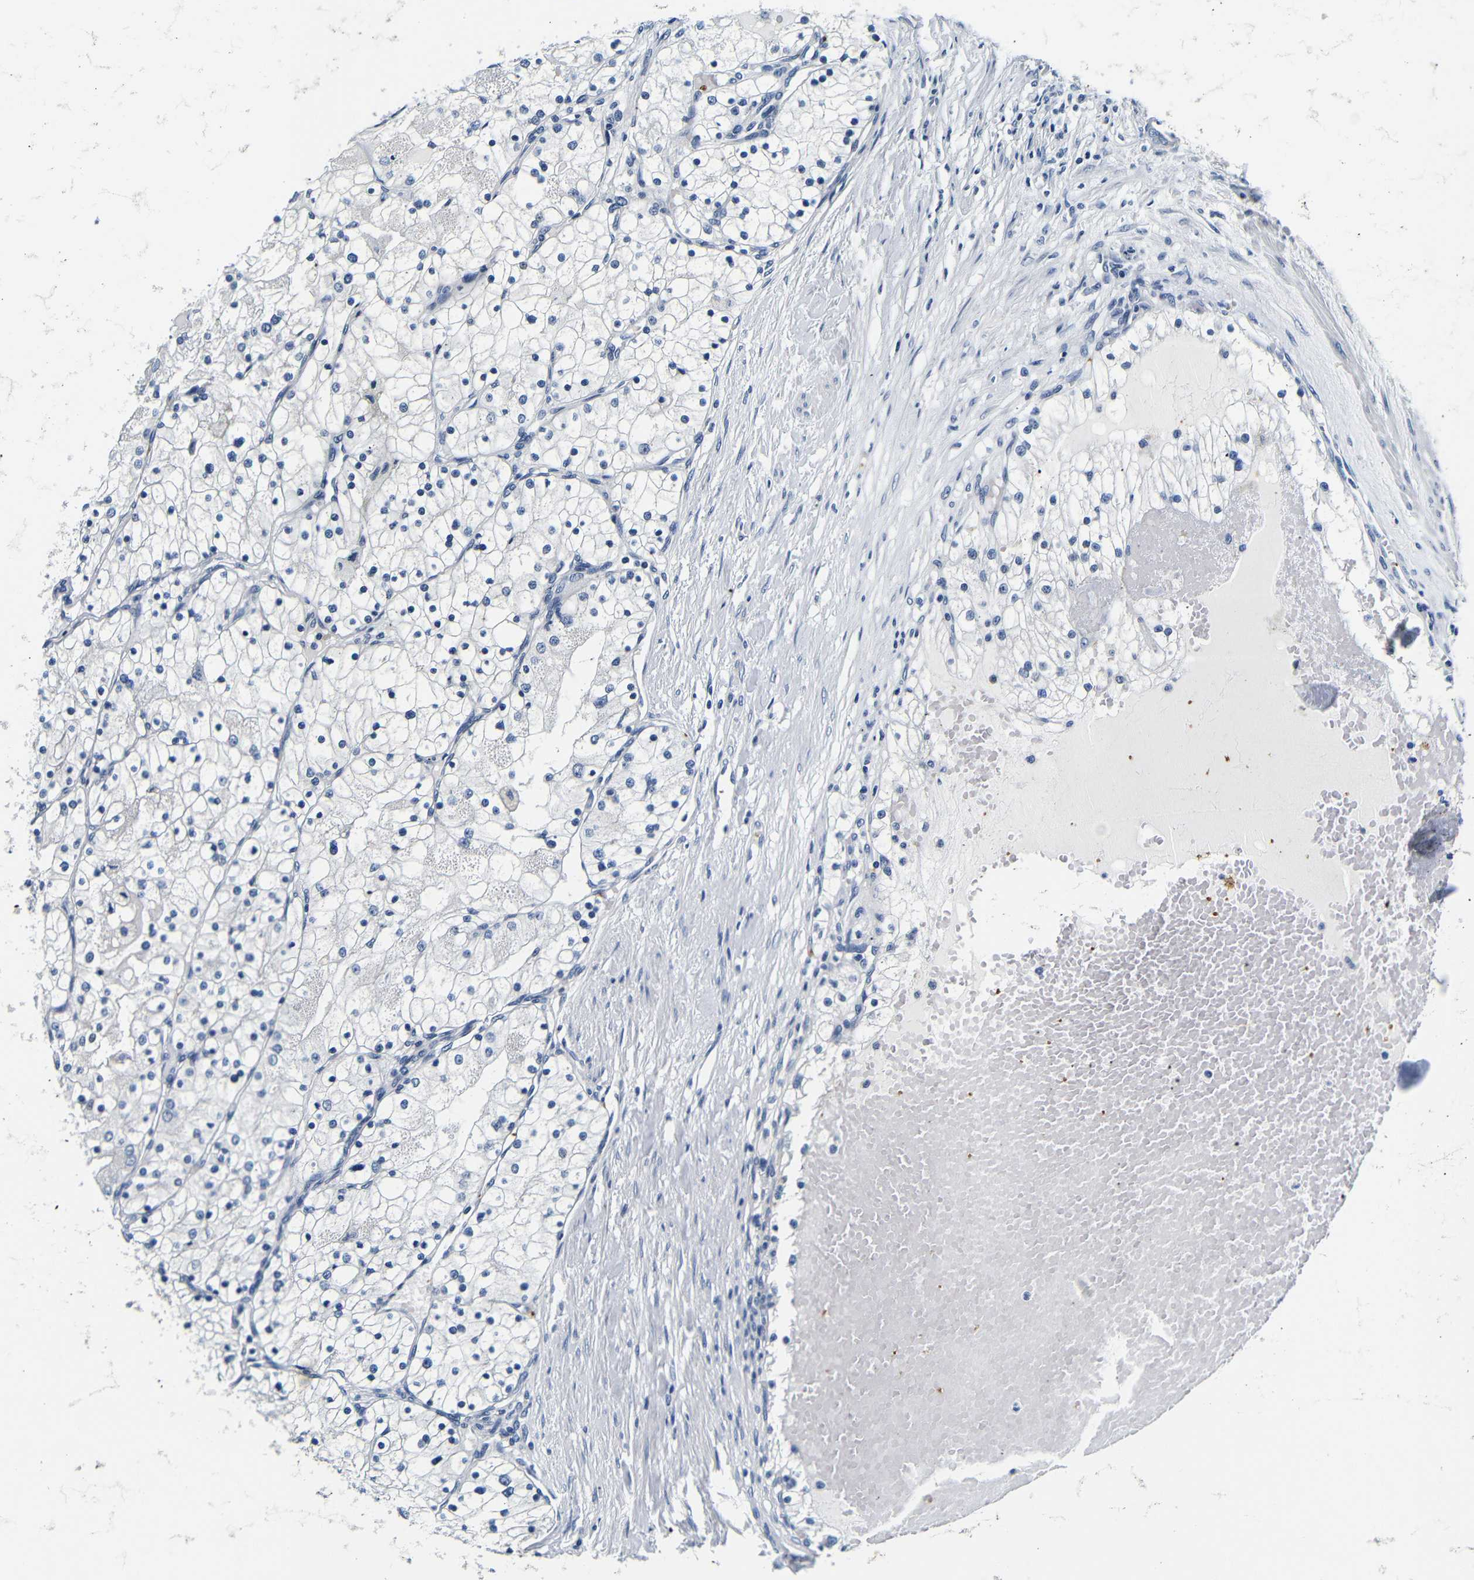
{"staining": {"intensity": "negative", "quantity": "none", "location": "none"}, "tissue": "renal cancer", "cell_type": "Tumor cells", "image_type": "cancer", "snomed": [{"axis": "morphology", "description": "Adenocarcinoma, NOS"}, {"axis": "topography", "description": "Kidney"}], "caption": "This image is of renal cancer (adenocarcinoma) stained with IHC to label a protein in brown with the nuclei are counter-stained blue. There is no staining in tumor cells.", "gene": "GP1BA", "patient": {"sex": "male", "age": 68}}